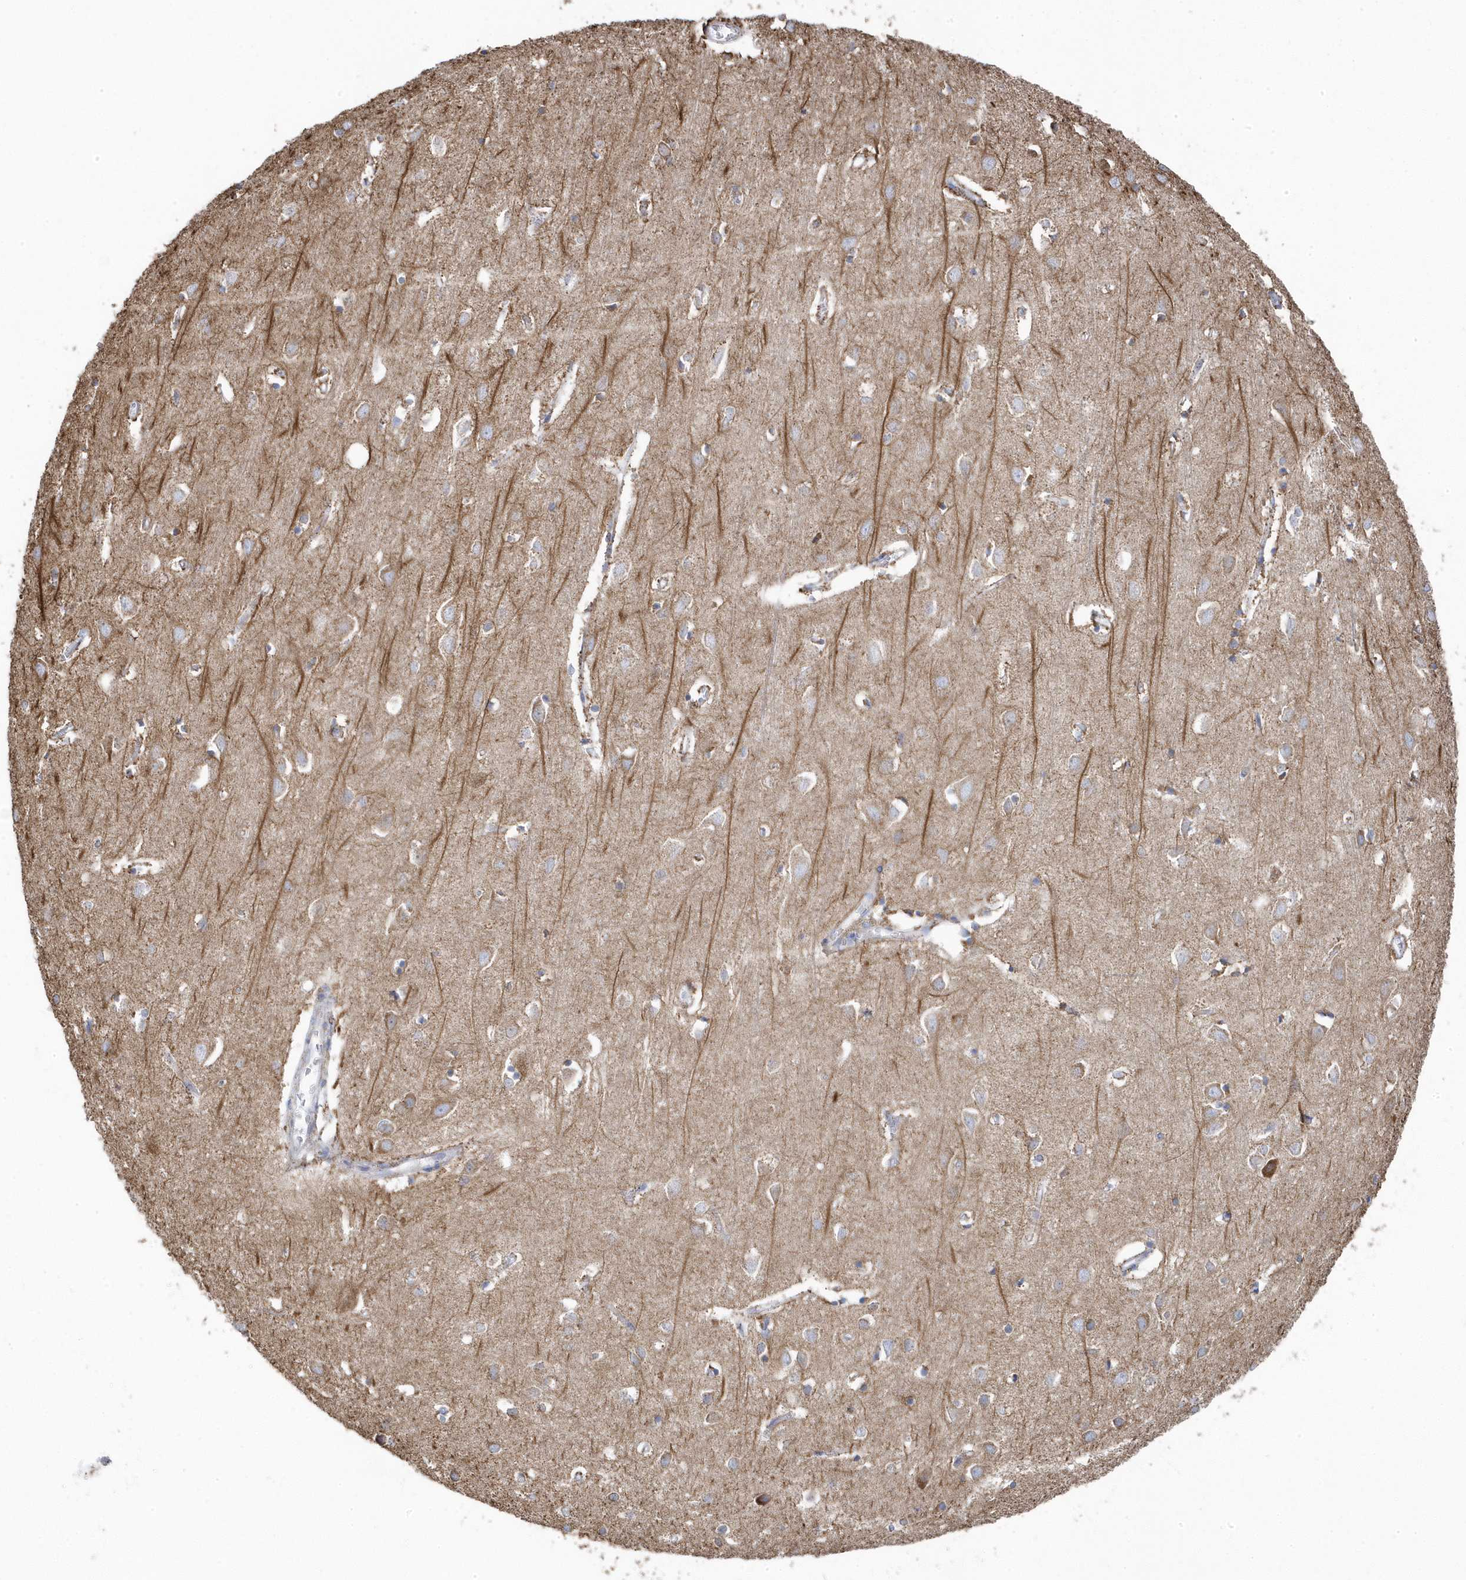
{"staining": {"intensity": "moderate", "quantity": "<25%", "location": "cytoplasmic/membranous"}, "tissue": "cerebral cortex", "cell_type": "Endothelial cells", "image_type": "normal", "snomed": [{"axis": "morphology", "description": "Normal tissue, NOS"}, {"axis": "topography", "description": "Cerebral cortex"}], "caption": "Immunohistochemistry (IHC) (DAB) staining of unremarkable human cerebral cortex exhibits moderate cytoplasmic/membranous protein positivity in approximately <25% of endothelial cells. The protein is stained brown, and the nuclei are stained in blue (DAB (3,3'-diaminobenzidine) IHC with brightfield microscopy, high magnification).", "gene": "GTPBP8", "patient": {"sex": "female", "age": 64}}